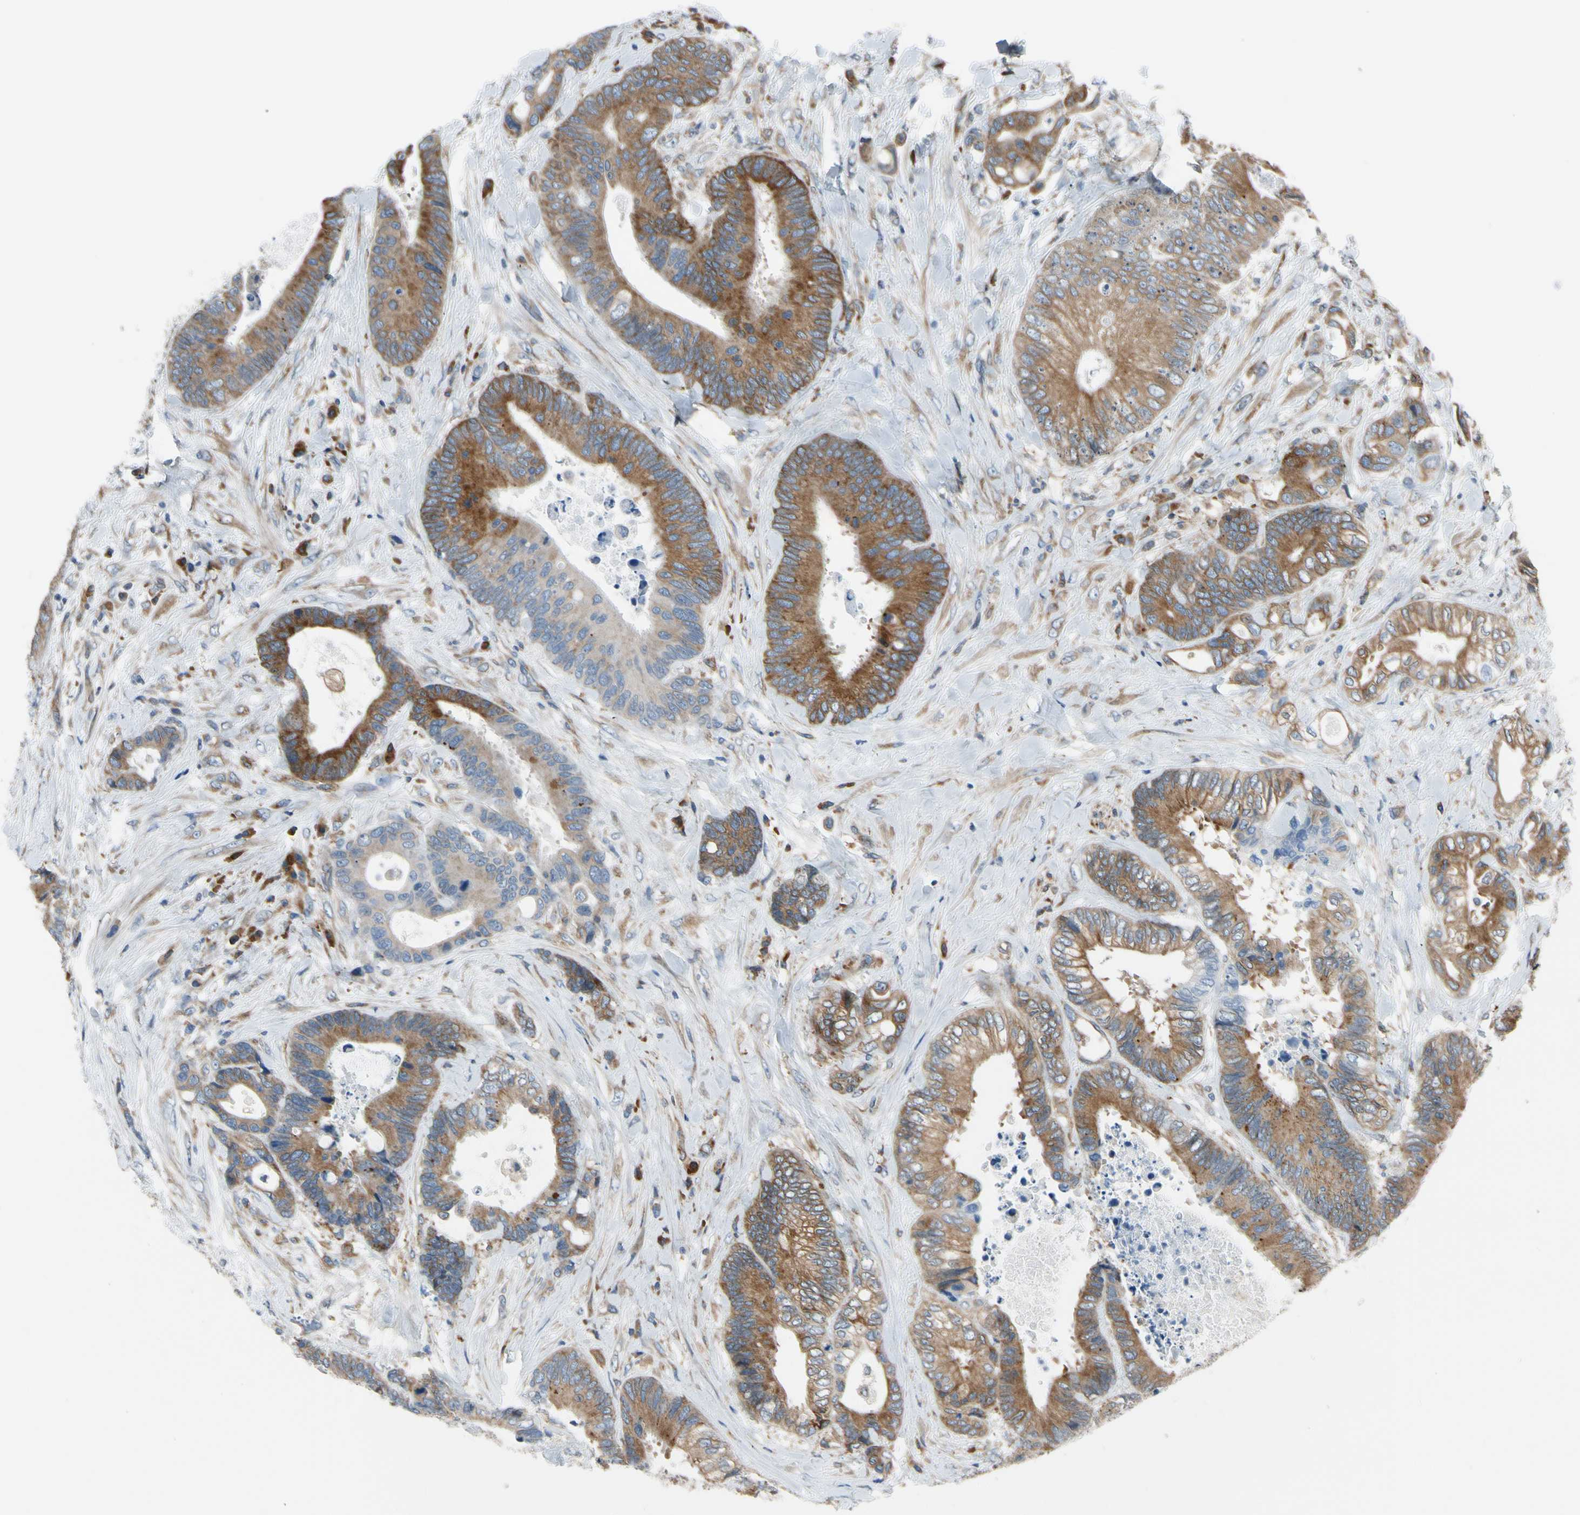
{"staining": {"intensity": "moderate", "quantity": ">75%", "location": "cytoplasmic/membranous"}, "tissue": "colorectal cancer", "cell_type": "Tumor cells", "image_type": "cancer", "snomed": [{"axis": "morphology", "description": "Adenocarcinoma, NOS"}, {"axis": "topography", "description": "Rectum"}], "caption": "Tumor cells display medium levels of moderate cytoplasmic/membranous staining in approximately >75% of cells in colorectal cancer. (IHC, brightfield microscopy, high magnification).", "gene": "CLCC1", "patient": {"sex": "male", "age": 55}}